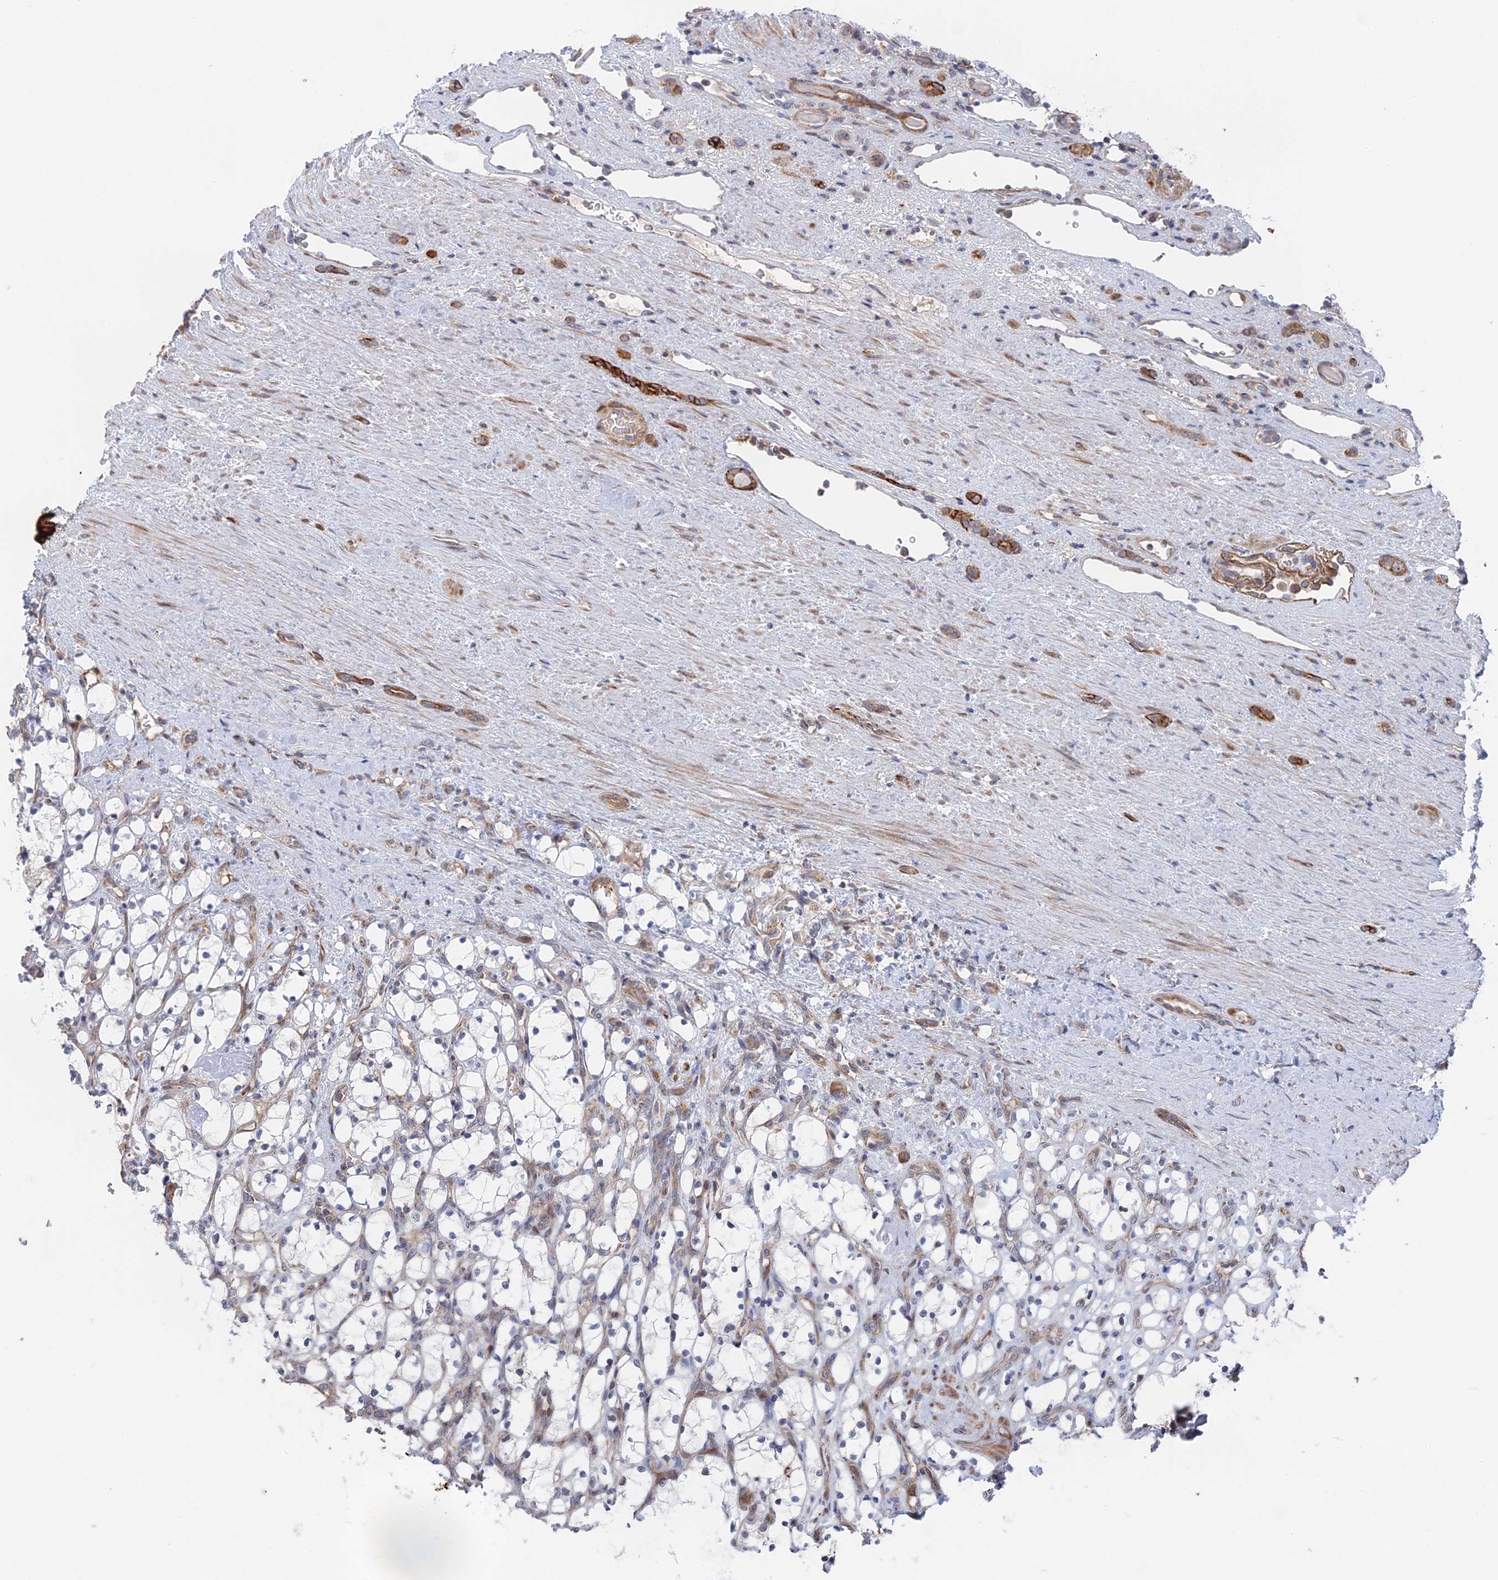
{"staining": {"intensity": "negative", "quantity": "none", "location": "none"}, "tissue": "renal cancer", "cell_type": "Tumor cells", "image_type": "cancer", "snomed": [{"axis": "morphology", "description": "Adenocarcinoma, NOS"}, {"axis": "topography", "description": "Kidney"}], "caption": "IHC histopathology image of renal cancer stained for a protein (brown), which exhibits no staining in tumor cells.", "gene": "IL7", "patient": {"sex": "female", "age": 69}}